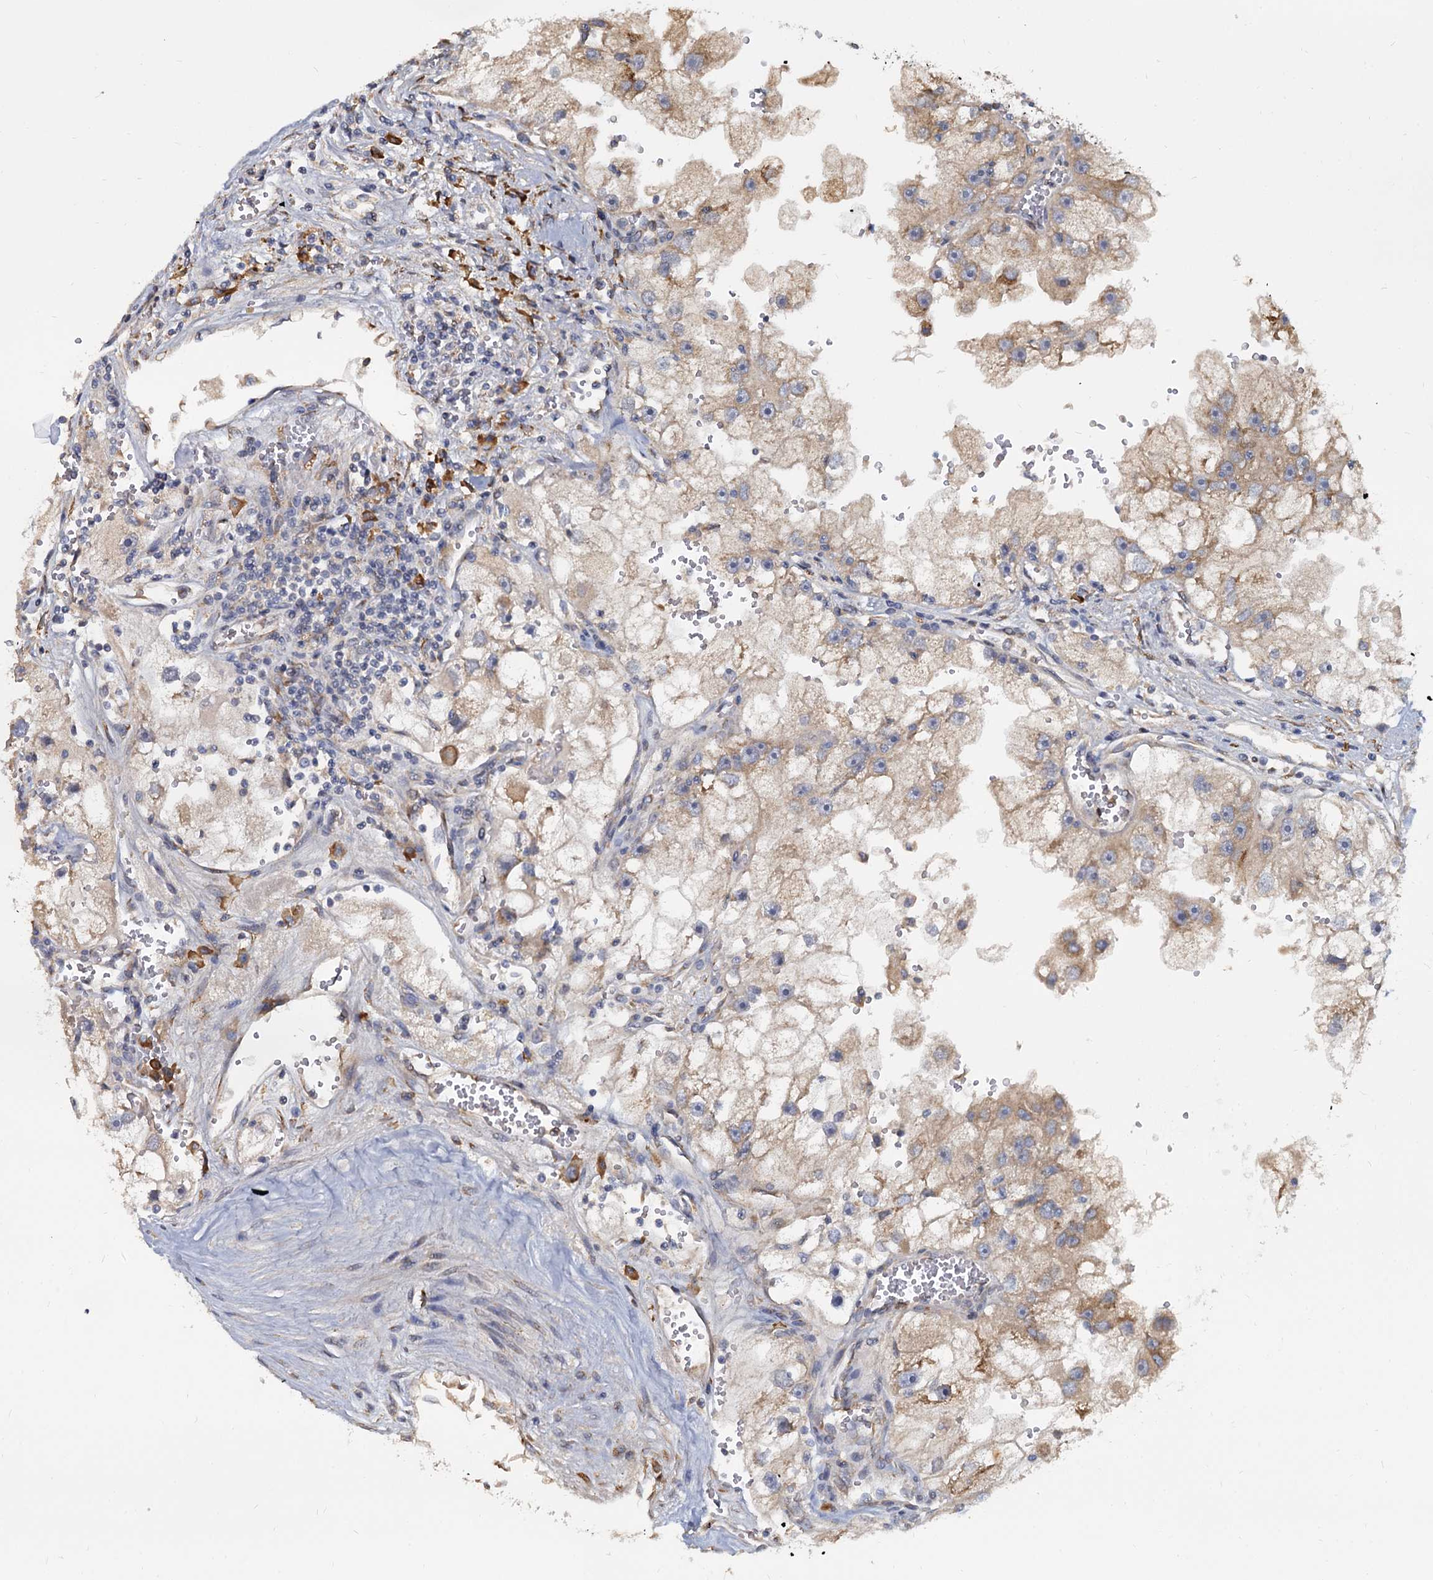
{"staining": {"intensity": "moderate", "quantity": "<25%", "location": "cytoplasmic/membranous"}, "tissue": "renal cancer", "cell_type": "Tumor cells", "image_type": "cancer", "snomed": [{"axis": "morphology", "description": "Adenocarcinoma, NOS"}, {"axis": "topography", "description": "Kidney"}], "caption": "Renal cancer tissue exhibits moderate cytoplasmic/membranous expression in about <25% of tumor cells Using DAB (brown) and hematoxylin (blue) stains, captured at high magnification using brightfield microscopy.", "gene": "LRRC51", "patient": {"sex": "male", "age": 63}}